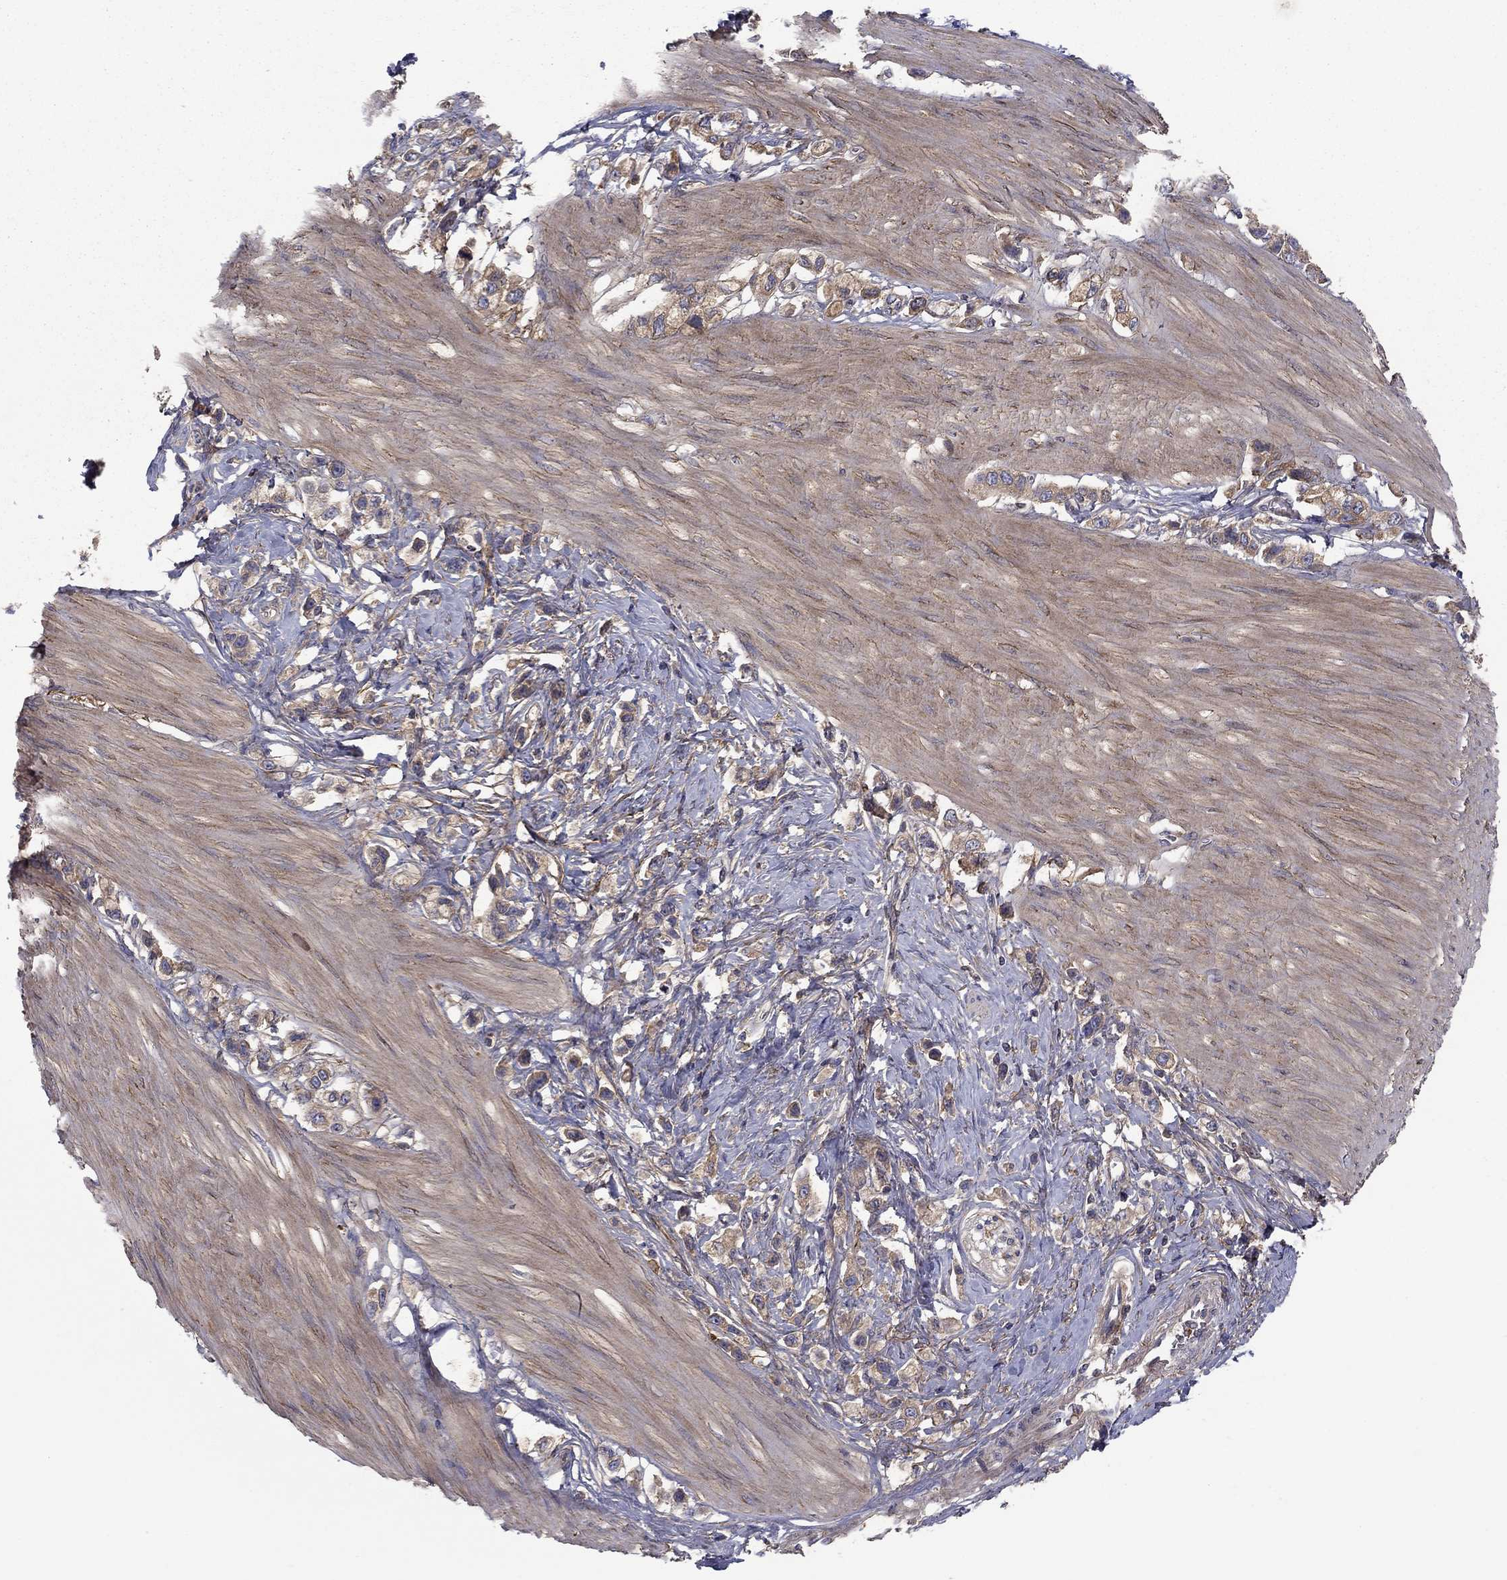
{"staining": {"intensity": "weak", "quantity": "25%-75%", "location": "cytoplasmic/membranous"}, "tissue": "stomach cancer", "cell_type": "Tumor cells", "image_type": "cancer", "snomed": [{"axis": "morphology", "description": "Normal tissue, NOS"}, {"axis": "morphology", "description": "Adenocarcinoma, NOS"}, {"axis": "morphology", "description": "Adenocarcinoma, High grade"}, {"axis": "topography", "description": "Stomach, upper"}, {"axis": "topography", "description": "Stomach"}], "caption": "This image exhibits stomach cancer stained with immunohistochemistry to label a protein in brown. The cytoplasmic/membranous of tumor cells show weak positivity for the protein. Nuclei are counter-stained blue.", "gene": "RNF123", "patient": {"sex": "female", "age": 65}}